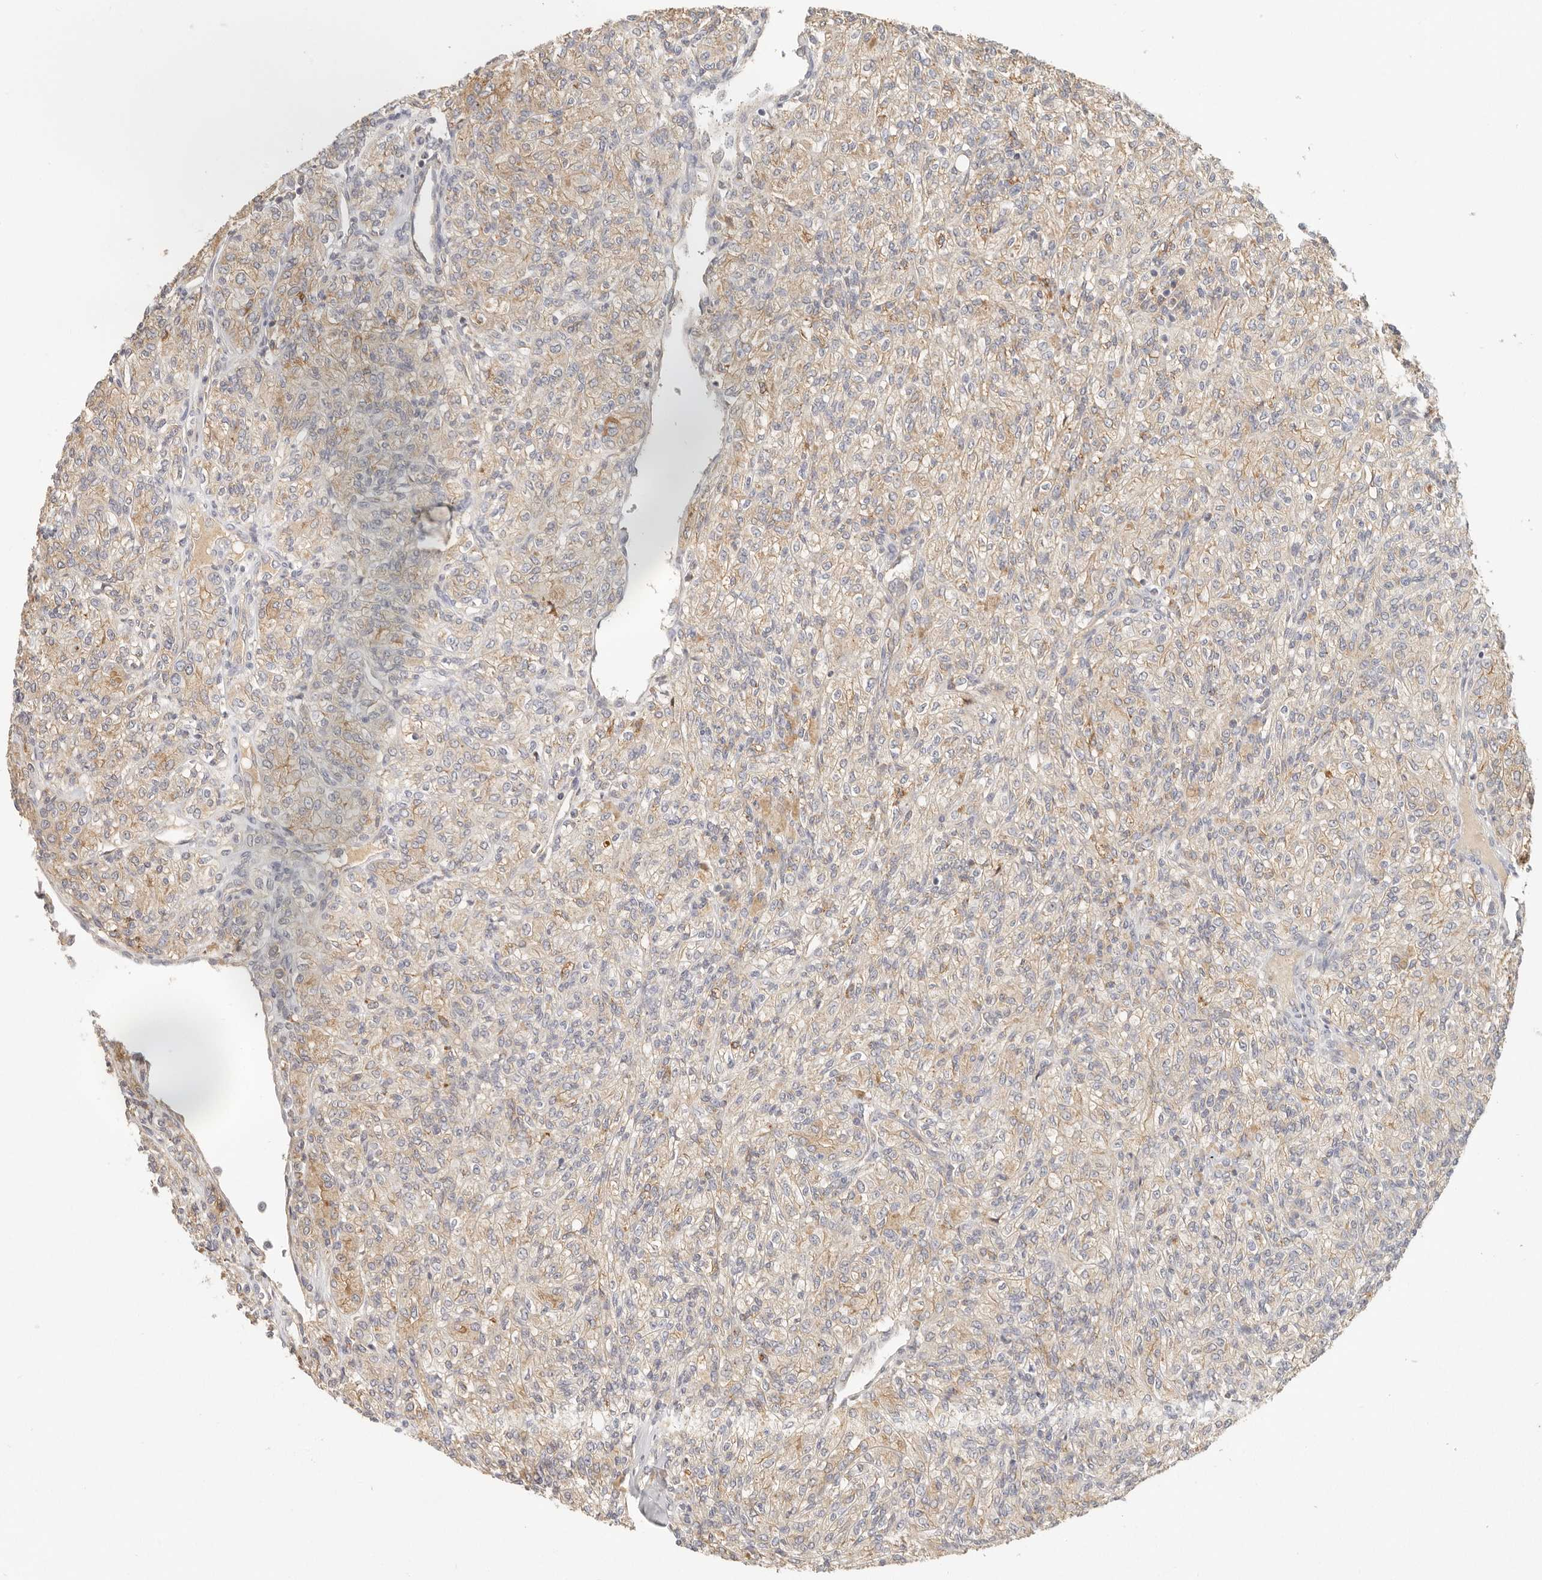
{"staining": {"intensity": "moderate", "quantity": "25%-75%", "location": "cytoplasmic/membranous"}, "tissue": "renal cancer", "cell_type": "Tumor cells", "image_type": "cancer", "snomed": [{"axis": "morphology", "description": "Adenocarcinoma, NOS"}, {"axis": "topography", "description": "Kidney"}], "caption": "High-power microscopy captured an immunohistochemistry (IHC) photomicrograph of renal adenocarcinoma, revealing moderate cytoplasmic/membranous expression in approximately 25%-75% of tumor cells.", "gene": "ANXA9", "patient": {"sex": "male", "age": 77}}